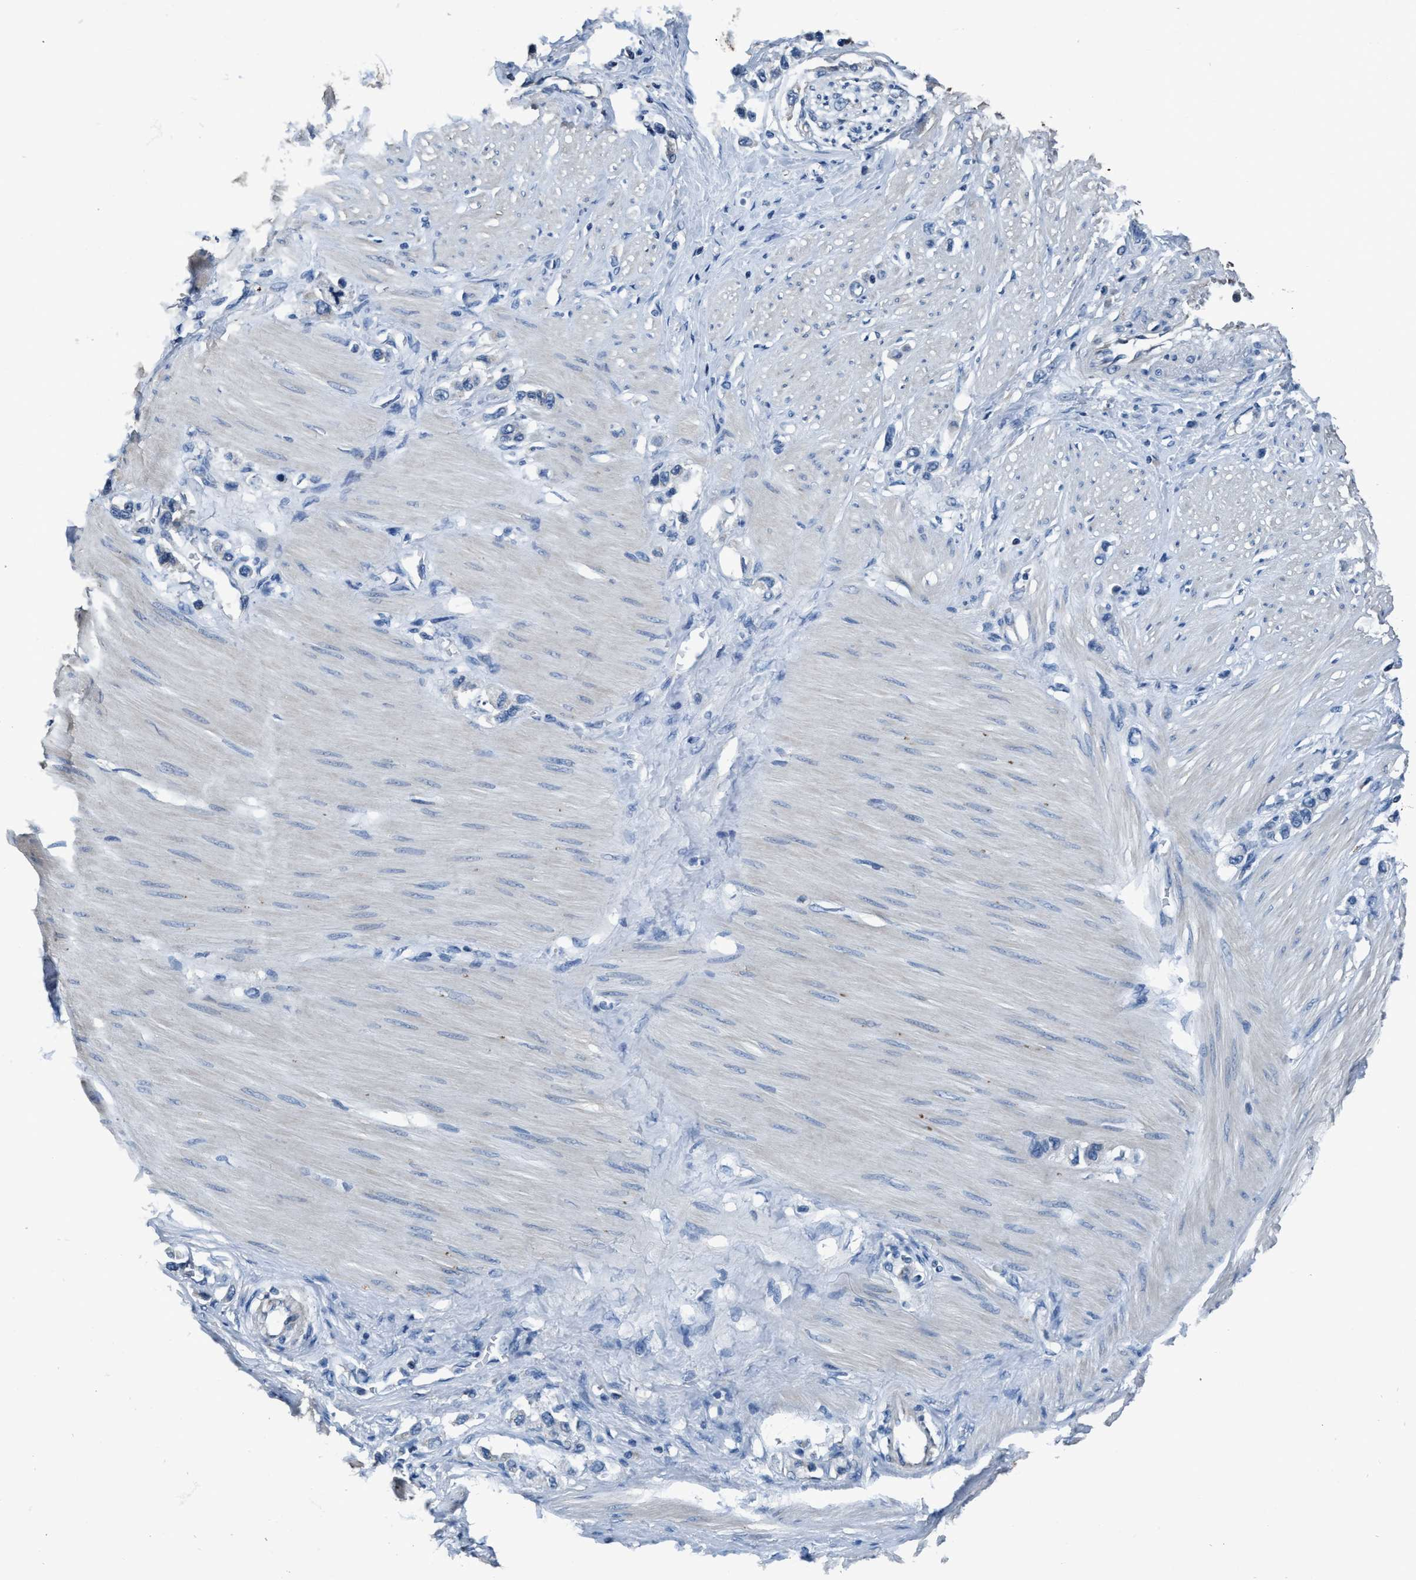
{"staining": {"intensity": "negative", "quantity": "none", "location": "none"}, "tissue": "stomach cancer", "cell_type": "Tumor cells", "image_type": "cancer", "snomed": [{"axis": "morphology", "description": "Adenocarcinoma, NOS"}, {"axis": "topography", "description": "Stomach"}], "caption": "Human stomach cancer stained for a protein using immunohistochemistry reveals no staining in tumor cells.", "gene": "ANKFN1", "patient": {"sex": "female", "age": 65}}